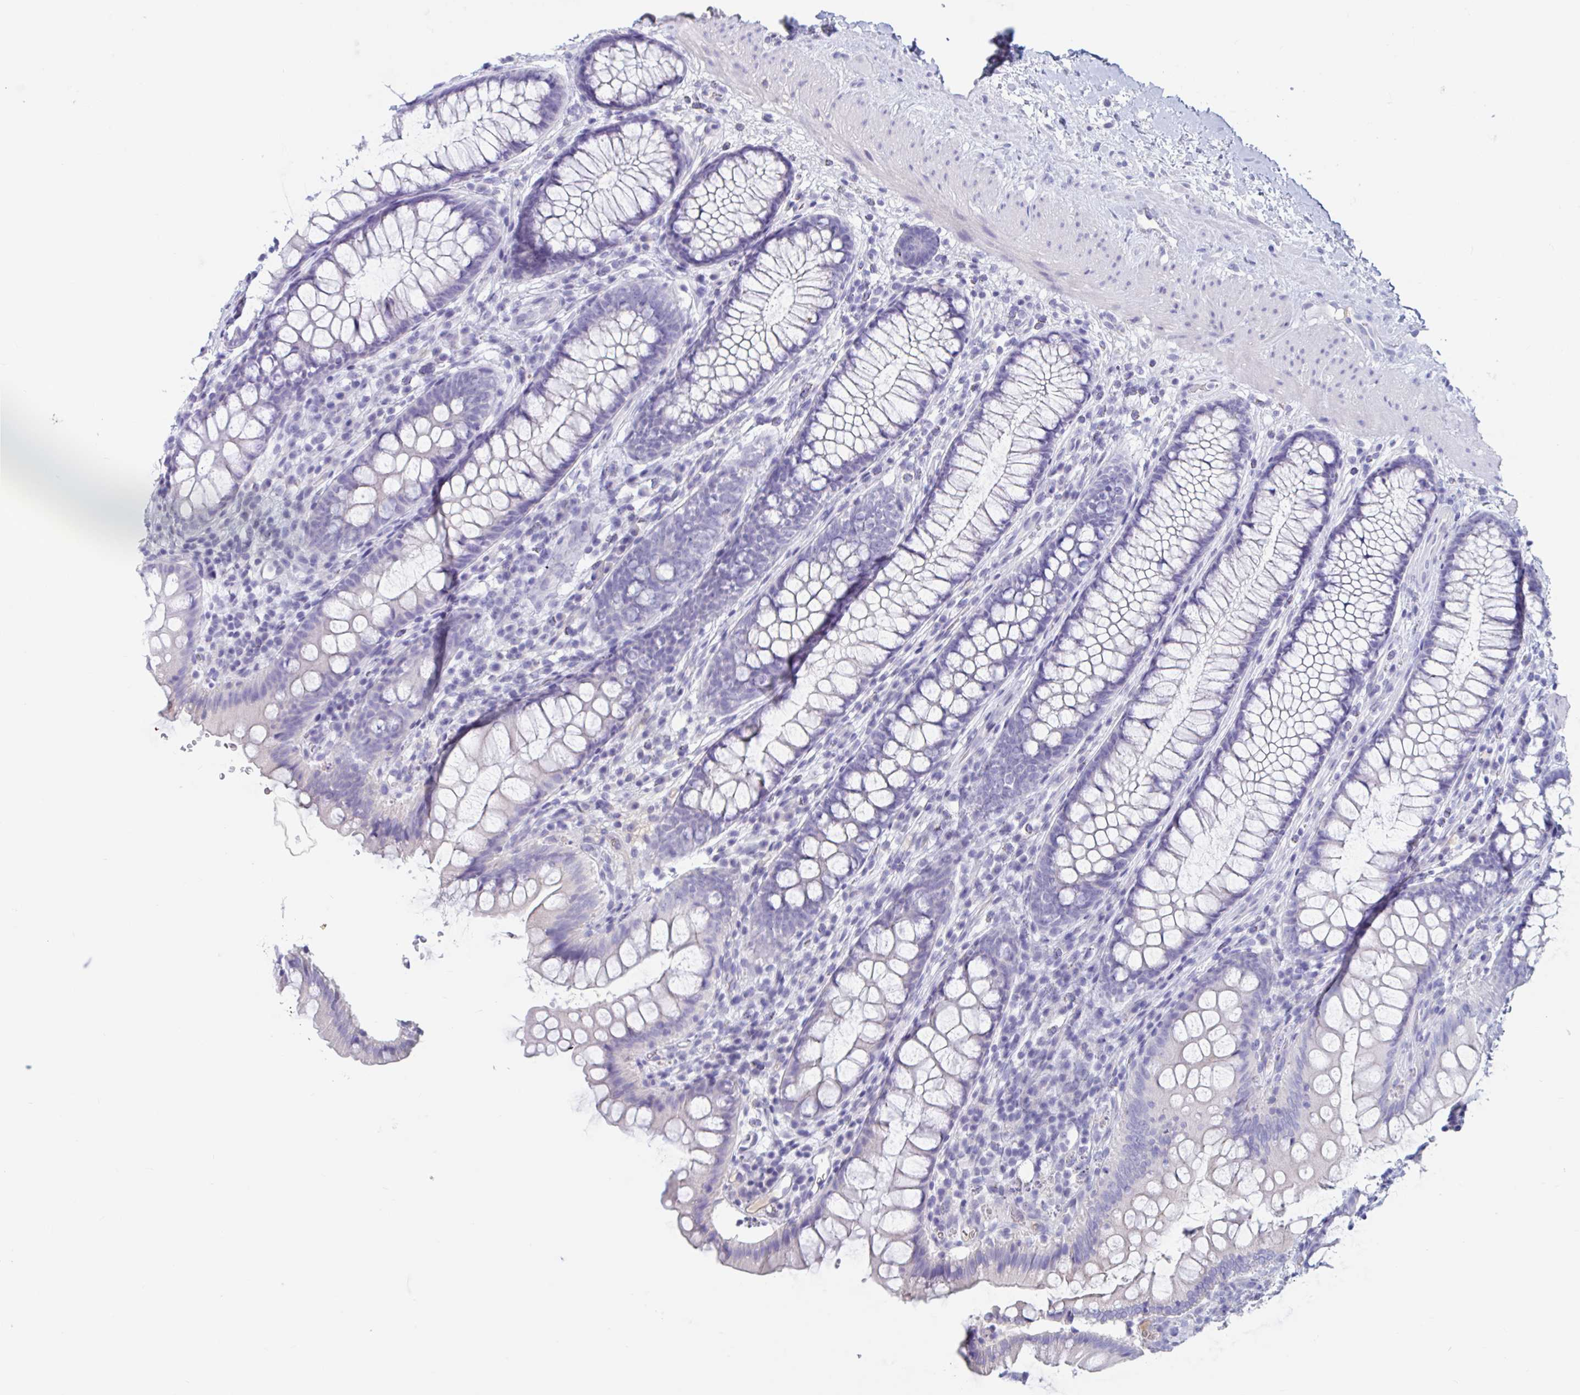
{"staining": {"intensity": "negative", "quantity": "none", "location": "none"}, "tissue": "colon", "cell_type": "Endothelial cells", "image_type": "normal", "snomed": [{"axis": "morphology", "description": "Normal tissue, NOS"}, {"axis": "morphology", "description": "Adenoma, NOS"}, {"axis": "topography", "description": "Soft tissue"}, {"axis": "topography", "description": "Colon"}], "caption": "A photomicrograph of colon stained for a protein reveals no brown staining in endothelial cells. Nuclei are stained in blue.", "gene": "ZNHIT2", "patient": {"sex": "male", "age": 47}}